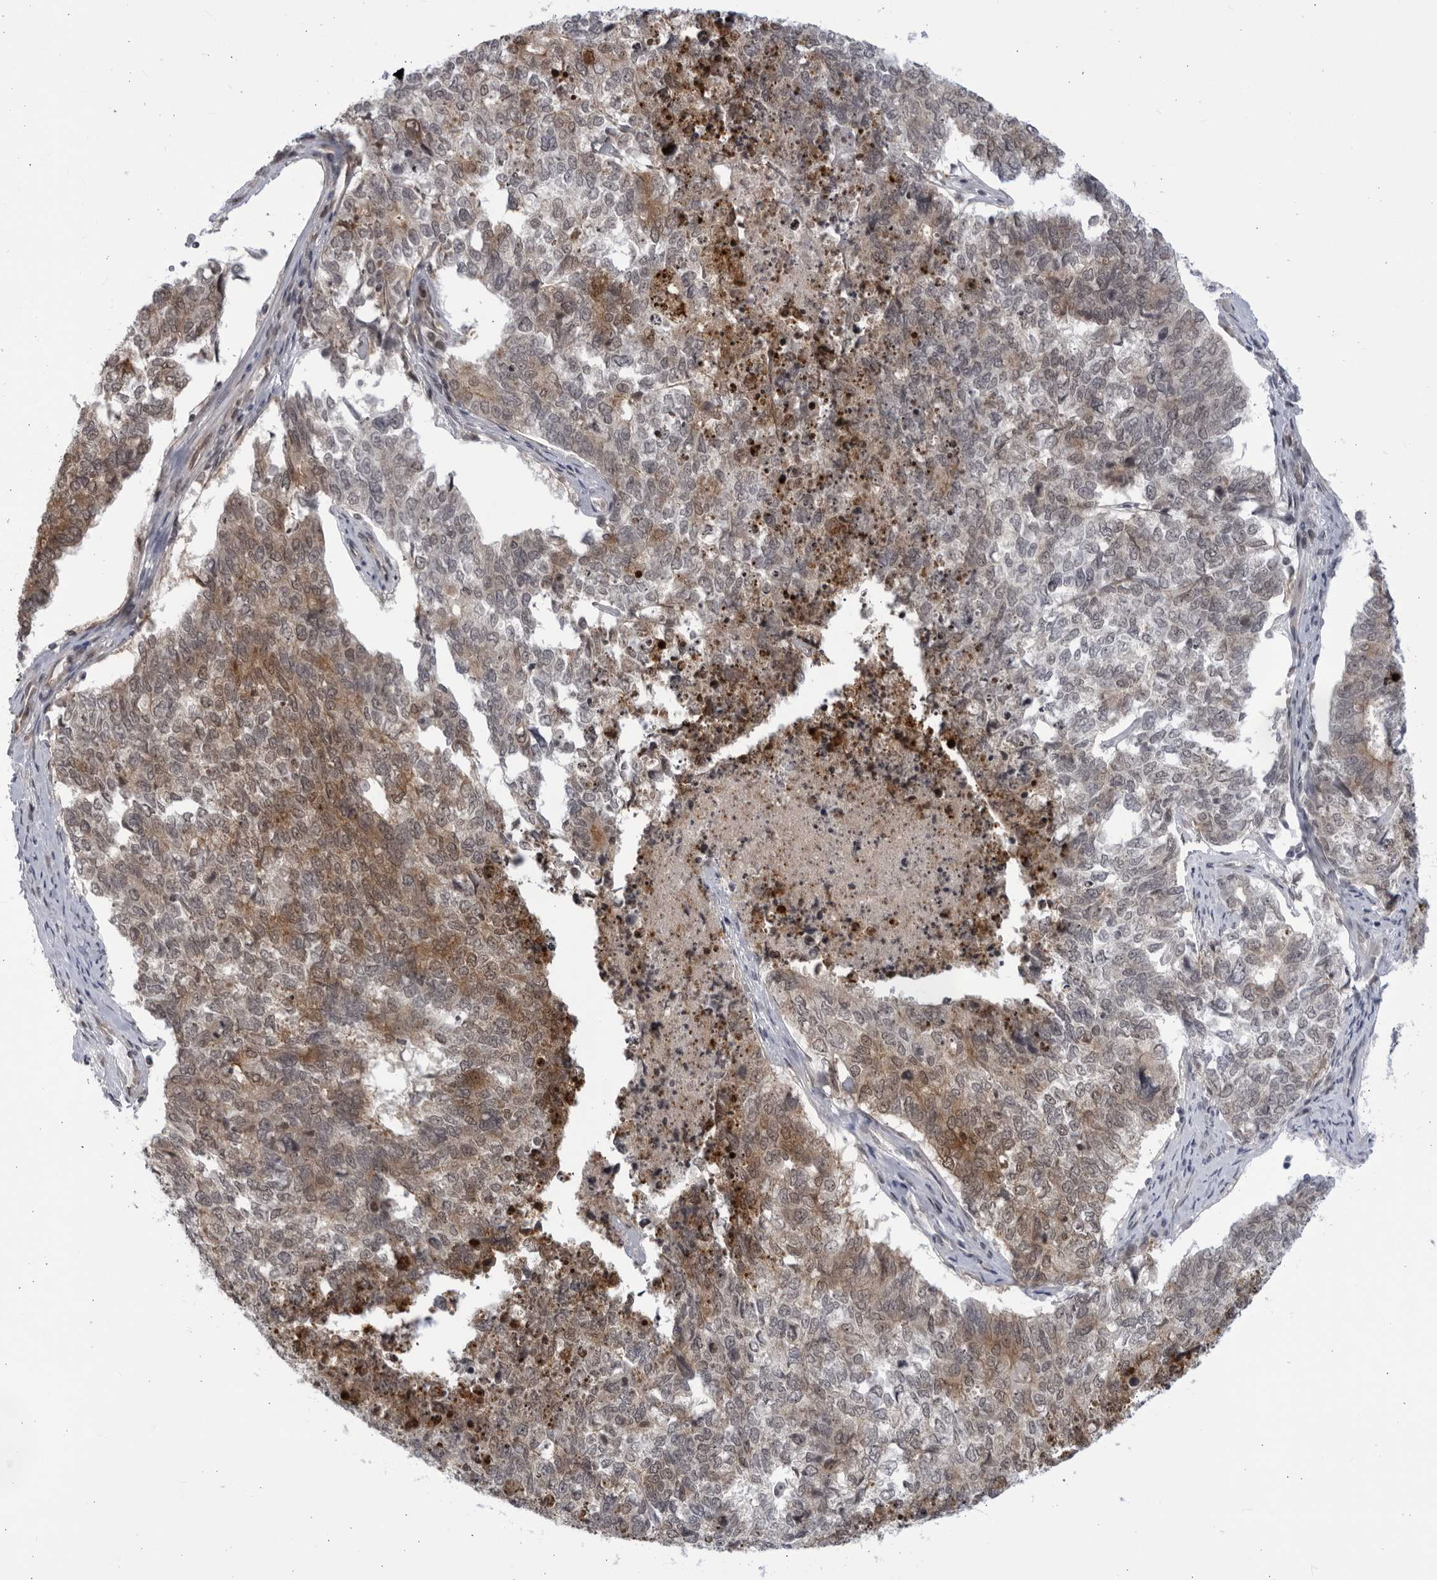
{"staining": {"intensity": "moderate", "quantity": "<25%", "location": "cytoplasmic/membranous,nuclear"}, "tissue": "cervical cancer", "cell_type": "Tumor cells", "image_type": "cancer", "snomed": [{"axis": "morphology", "description": "Squamous cell carcinoma, NOS"}, {"axis": "topography", "description": "Cervix"}], "caption": "Cervical squamous cell carcinoma stained with DAB (3,3'-diaminobenzidine) IHC exhibits low levels of moderate cytoplasmic/membranous and nuclear staining in approximately <25% of tumor cells.", "gene": "ITGB3BP", "patient": {"sex": "female", "age": 63}}